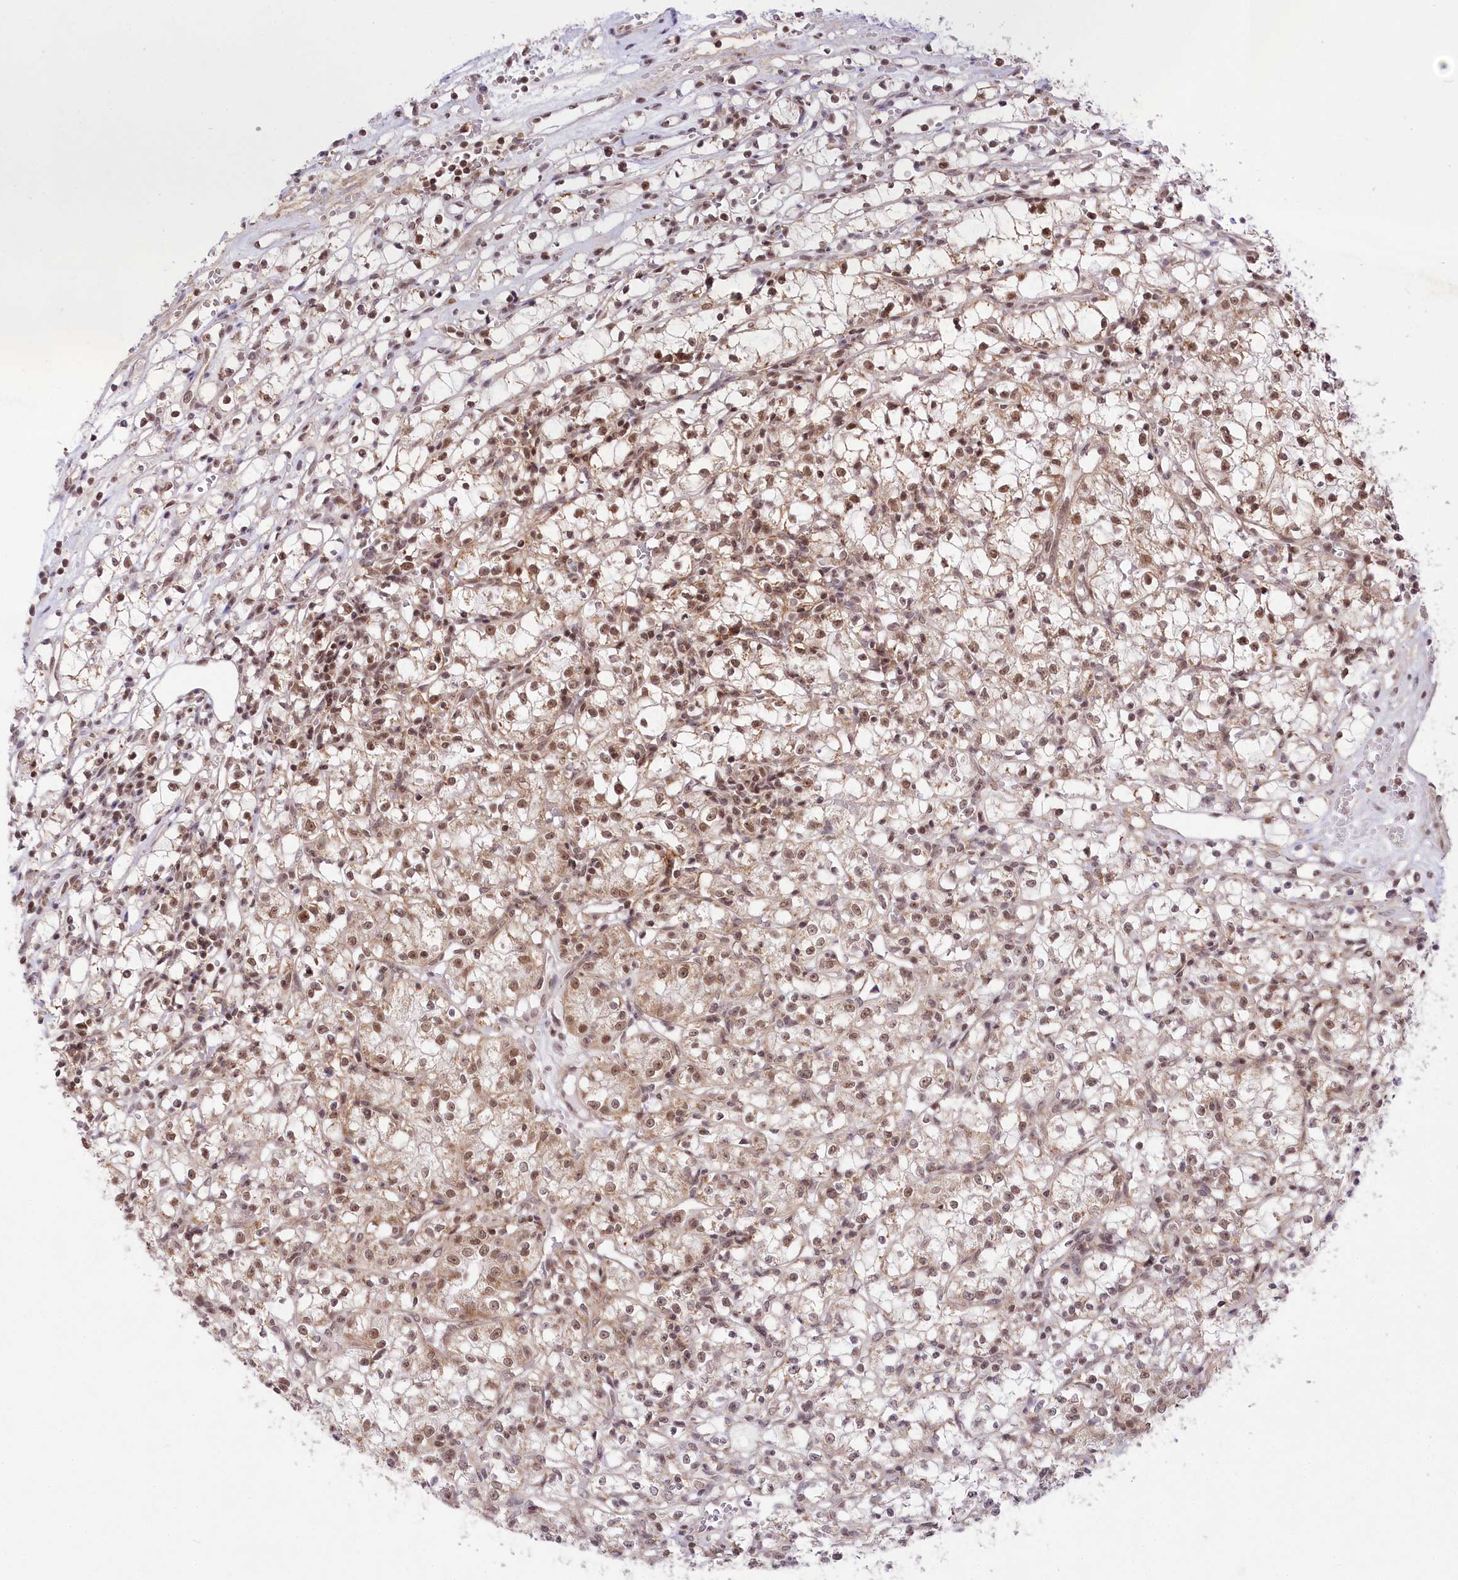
{"staining": {"intensity": "moderate", "quantity": "25%-75%", "location": "nuclear"}, "tissue": "renal cancer", "cell_type": "Tumor cells", "image_type": "cancer", "snomed": [{"axis": "morphology", "description": "Adenocarcinoma, NOS"}, {"axis": "topography", "description": "Kidney"}], "caption": "Immunohistochemical staining of human renal adenocarcinoma reveals moderate nuclear protein expression in about 25%-75% of tumor cells.", "gene": "ZMAT2", "patient": {"sex": "female", "age": 59}}